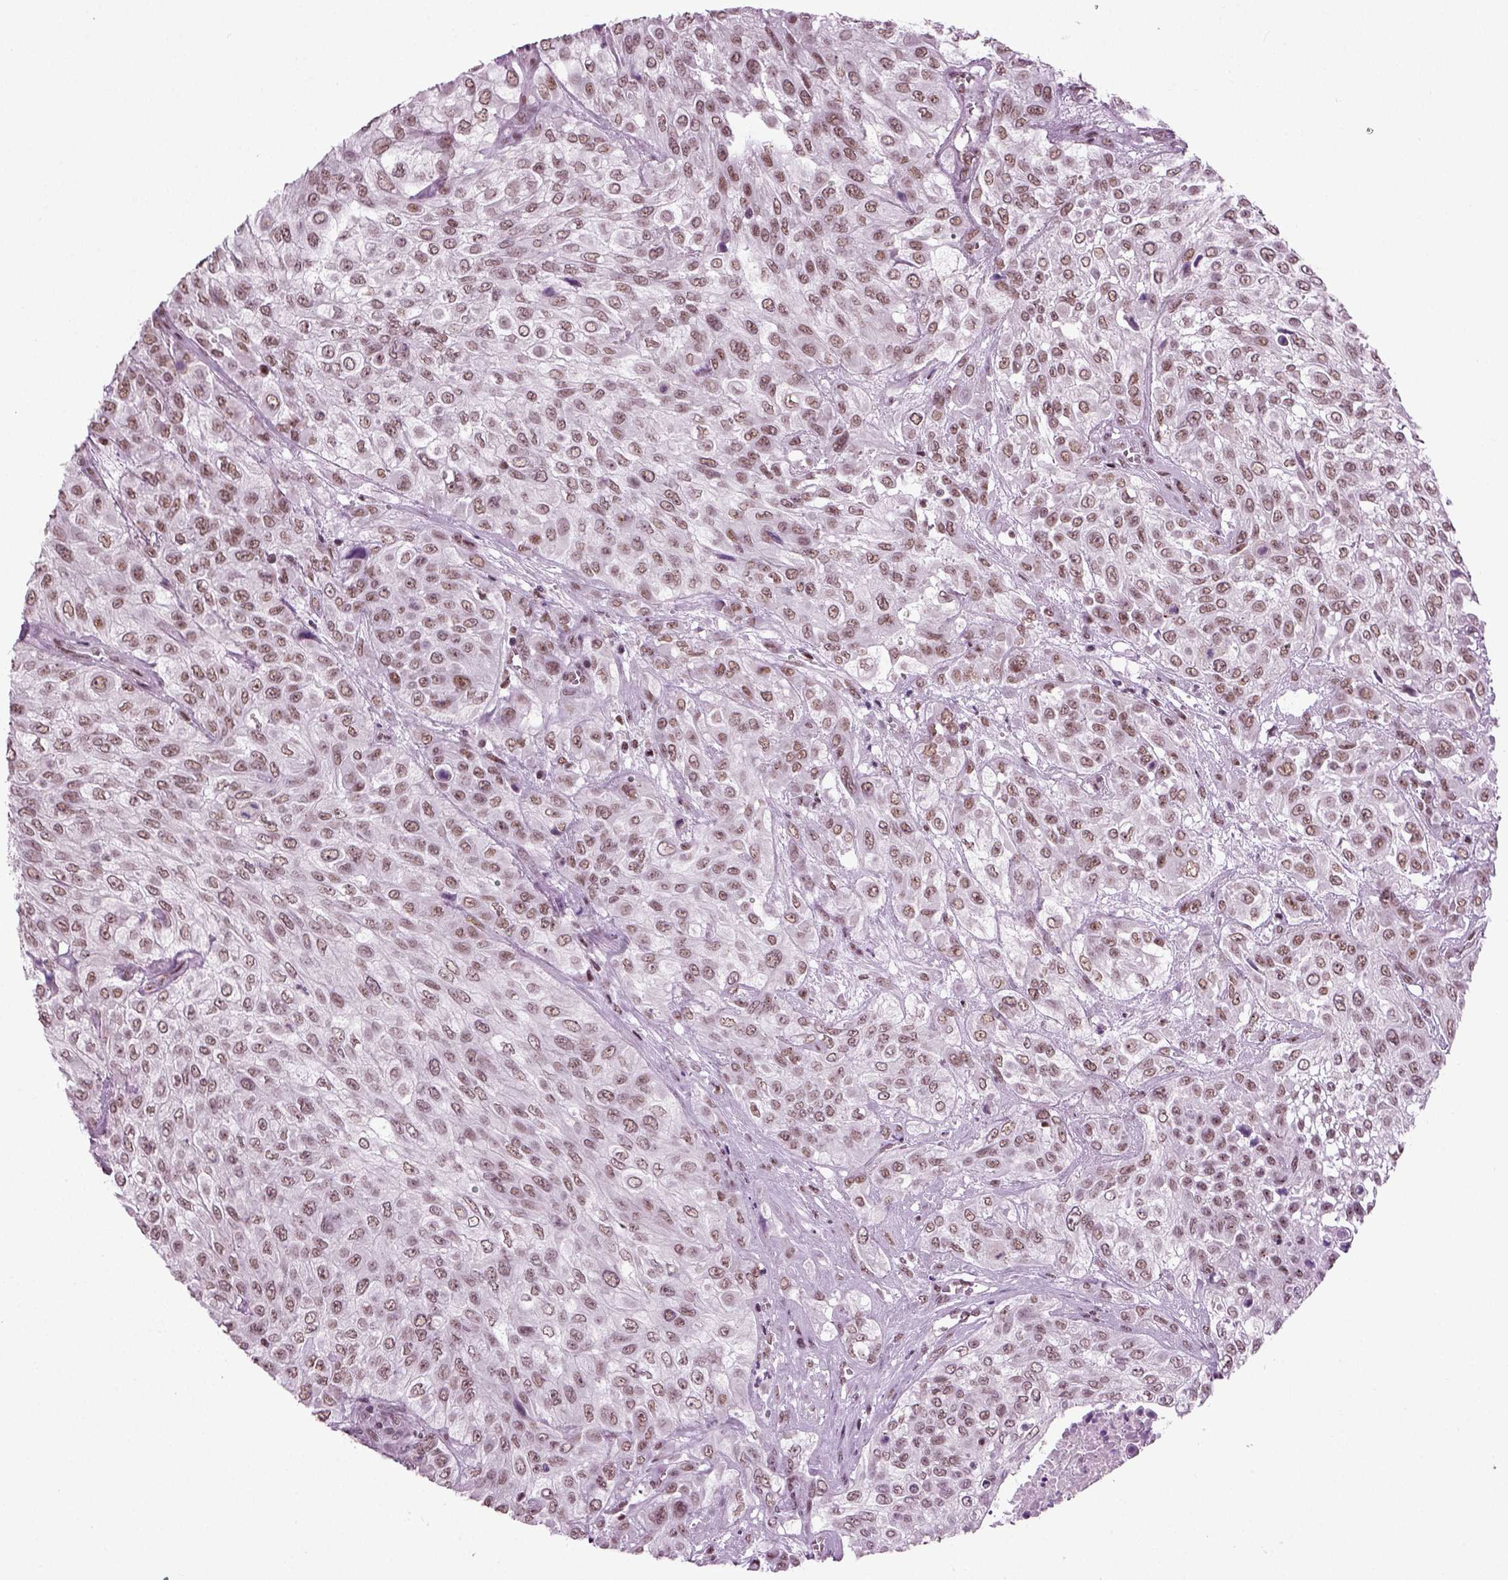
{"staining": {"intensity": "weak", "quantity": ">75%", "location": "nuclear"}, "tissue": "urothelial cancer", "cell_type": "Tumor cells", "image_type": "cancer", "snomed": [{"axis": "morphology", "description": "Urothelial carcinoma, High grade"}, {"axis": "topography", "description": "Urinary bladder"}], "caption": "Immunohistochemical staining of human high-grade urothelial carcinoma demonstrates low levels of weak nuclear expression in about >75% of tumor cells.", "gene": "RCOR3", "patient": {"sex": "male", "age": 57}}